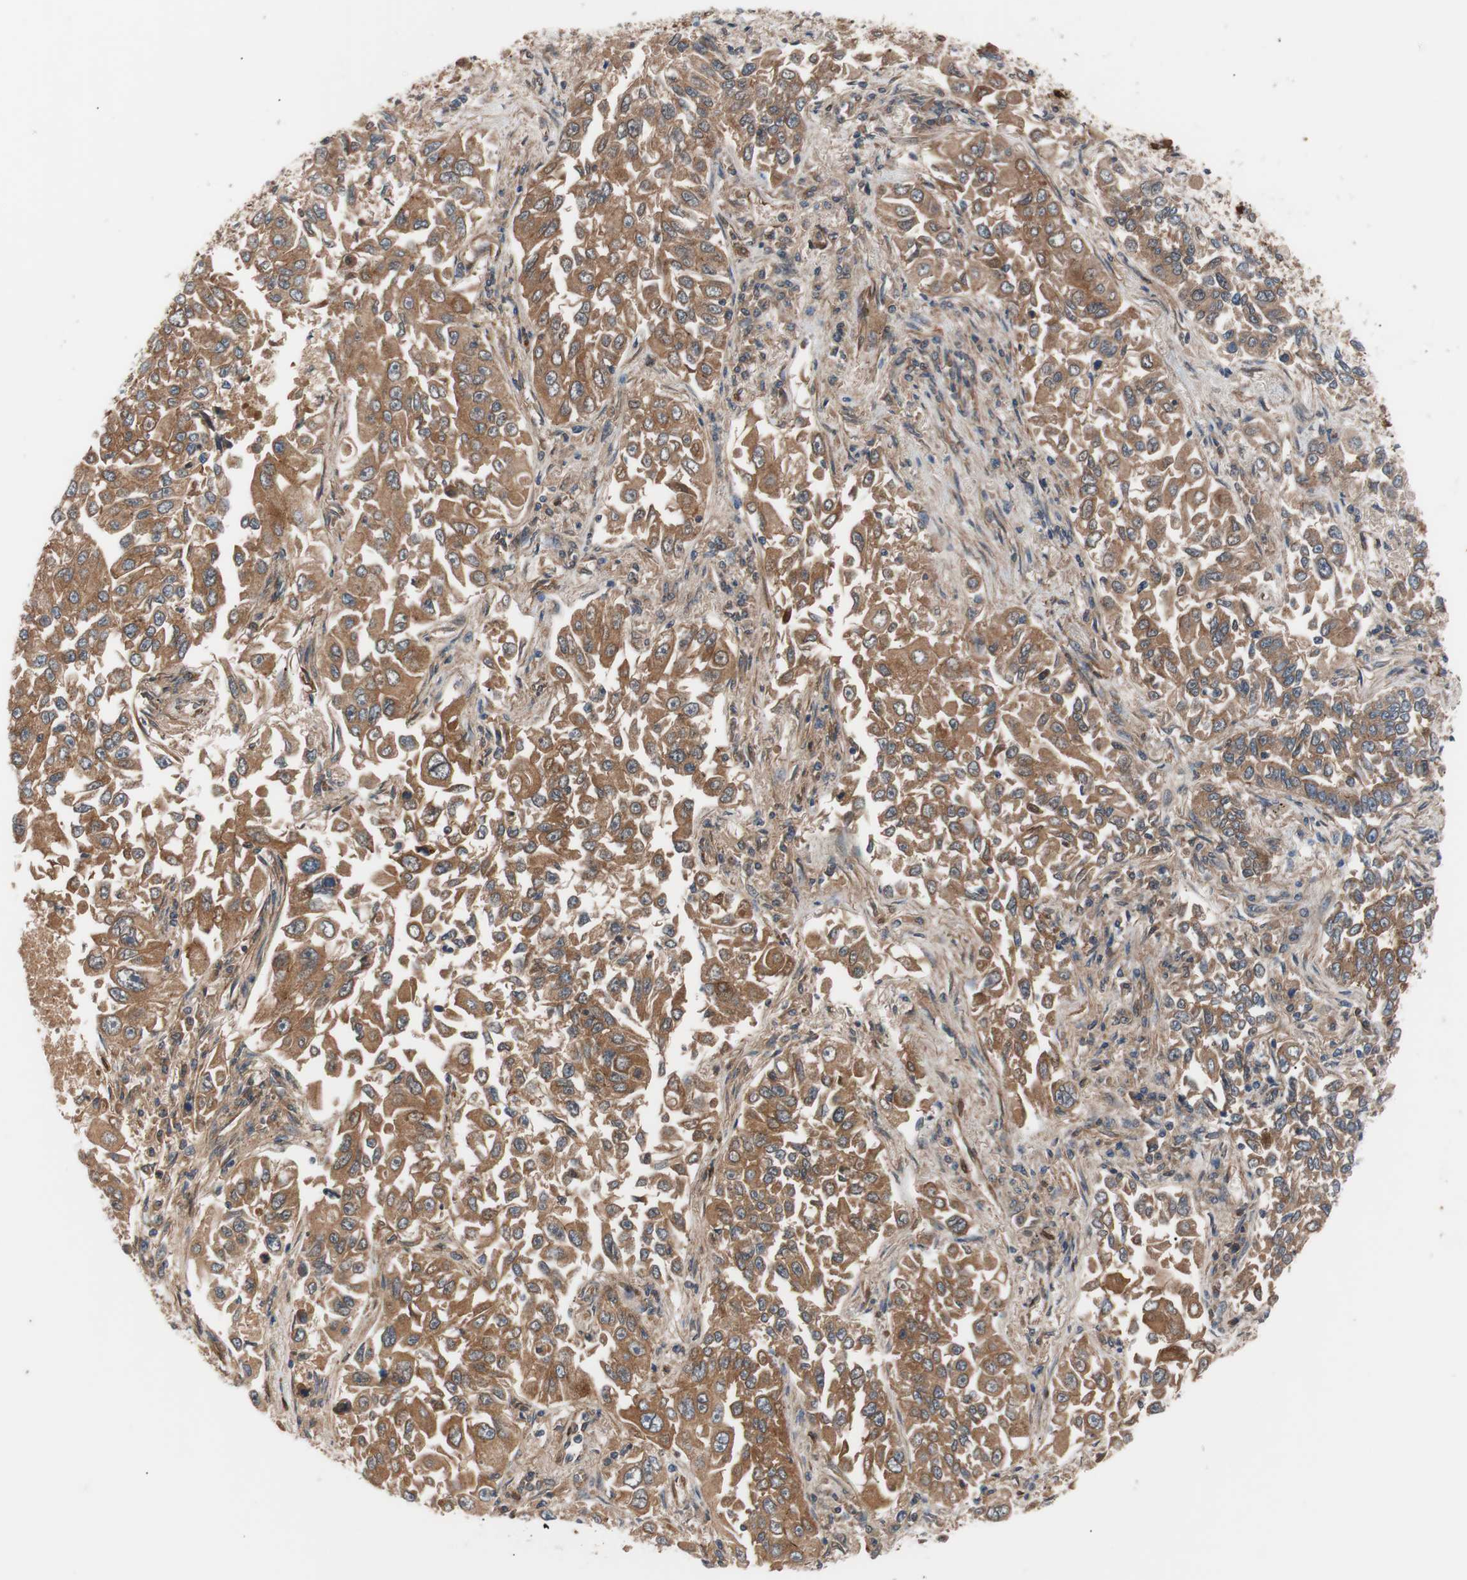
{"staining": {"intensity": "moderate", "quantity": ">75%", "location": "cytoplasmic/membranous"}, "tissue": "lung cancer", "cell_type": "Tumor cells", "image_type": "cancer", "snomed": [{"axis": "morphology", "description": "Adenocarcinoma, NOS"}, {"axis": "topography", "description": "Lung"}], "caption": "This photomicrograph shows immunohistochemistry (IHC) staining of human adenocarcinoma (lung), with medium moderate cytoplasmic/membranous positivity in approximately >75% of tumor cells.", "gene": "SPINT1", "patient": {"sex": "male", "age": 84}}